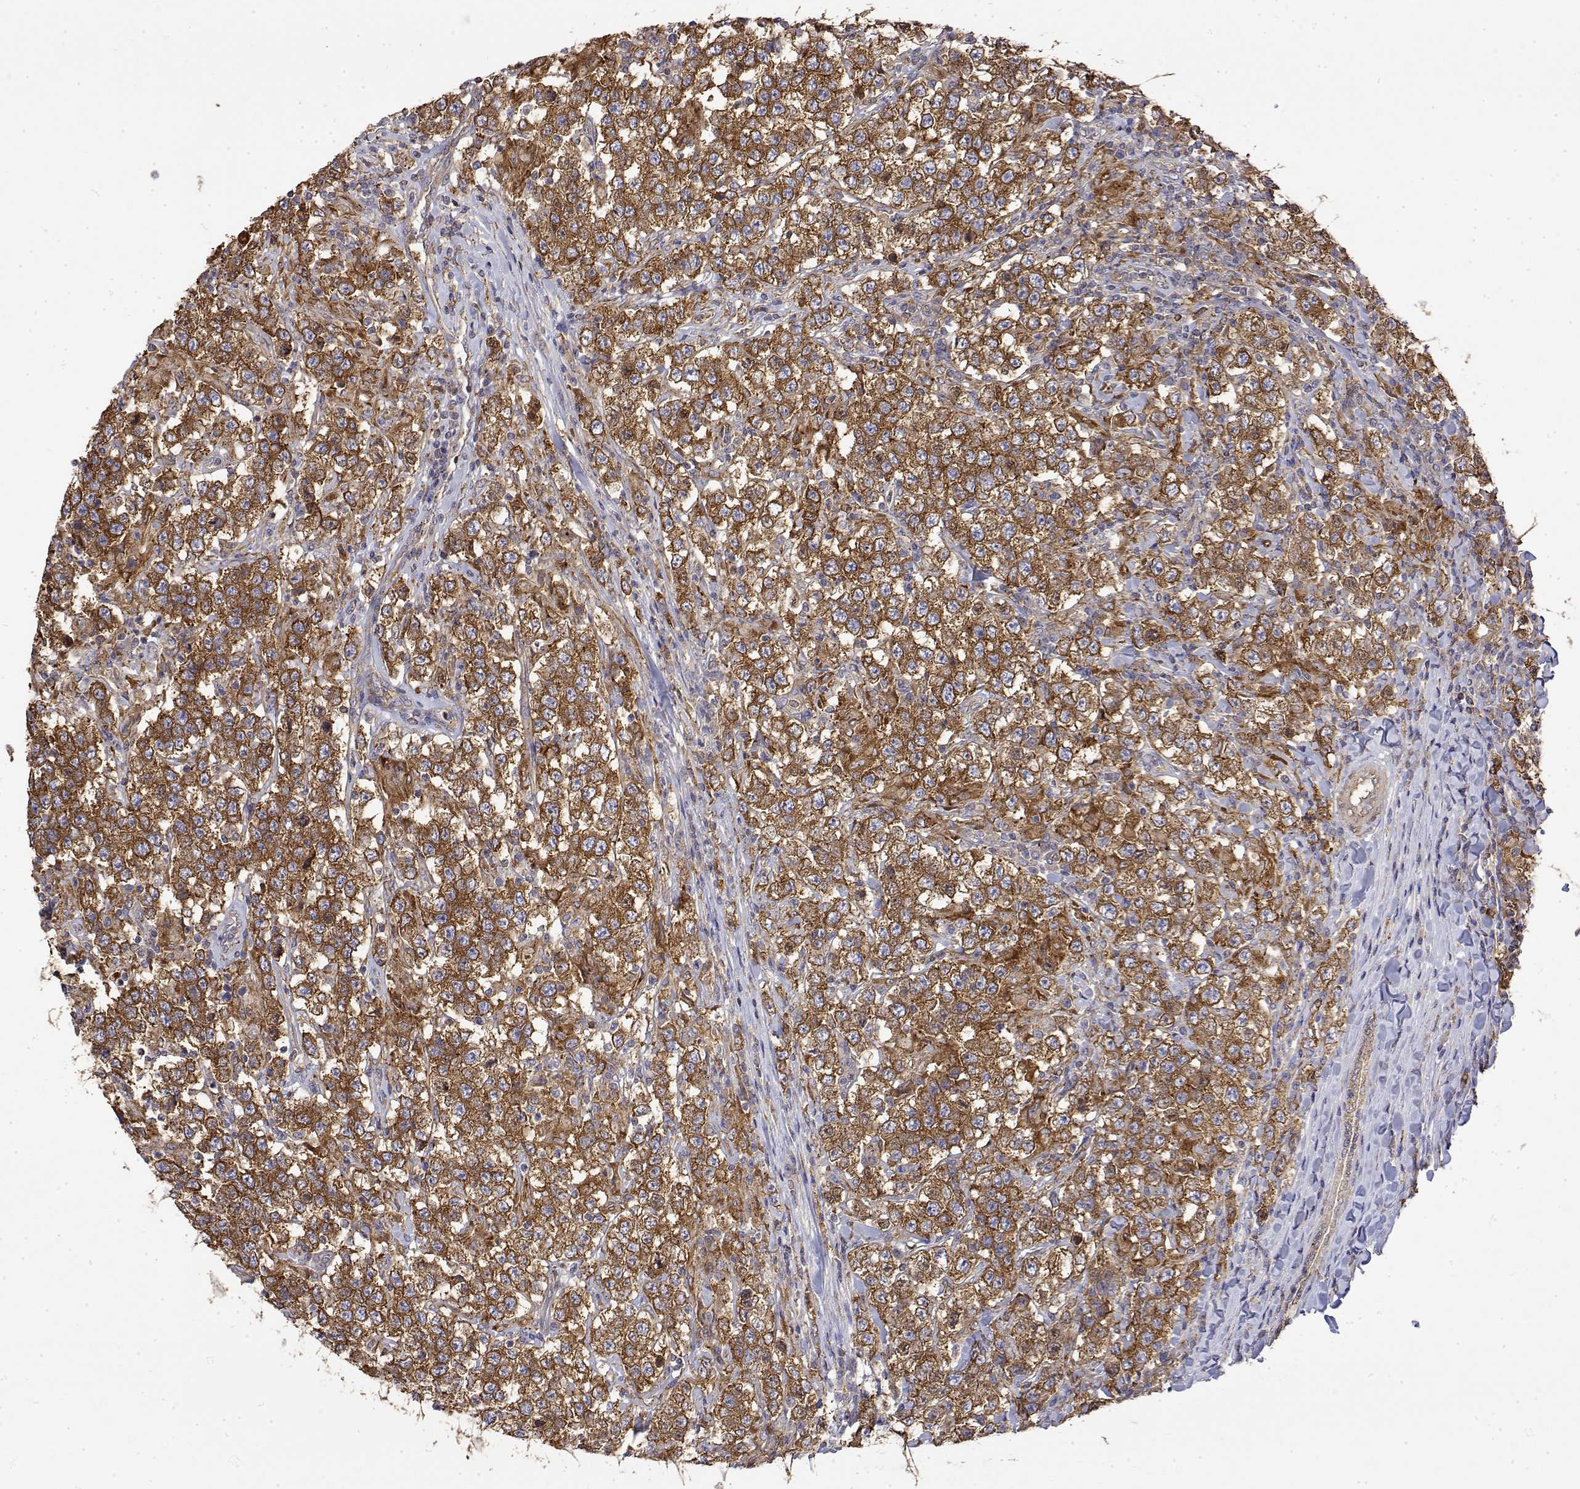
{"staining": {"intensity": "strong", "quantity": ">75%", "location": "cytoplasmic/membranous"}, "tissue": "testis cancer", "cell_type": "Tumor cells", "image_type": "cancer", "snomed": [{"axis": "morphology", "description": "Seminoma, NOS"}, {"axis": "morphology", "description": "Carcinoma, Embryonal, NOS"}, {"axis": "topography", "description": "Testis"}], "caption": "Immunohistochemistry (IHC) (DAB (3,3'-diaminobenzidine)) staining of testis cancer demonstrates strong cytoplasmic/membranous protein positivity in approximately >75% of tumor cells.", "gene": "PACSIN2", "patient": {"sex": "male", "age": 41}}